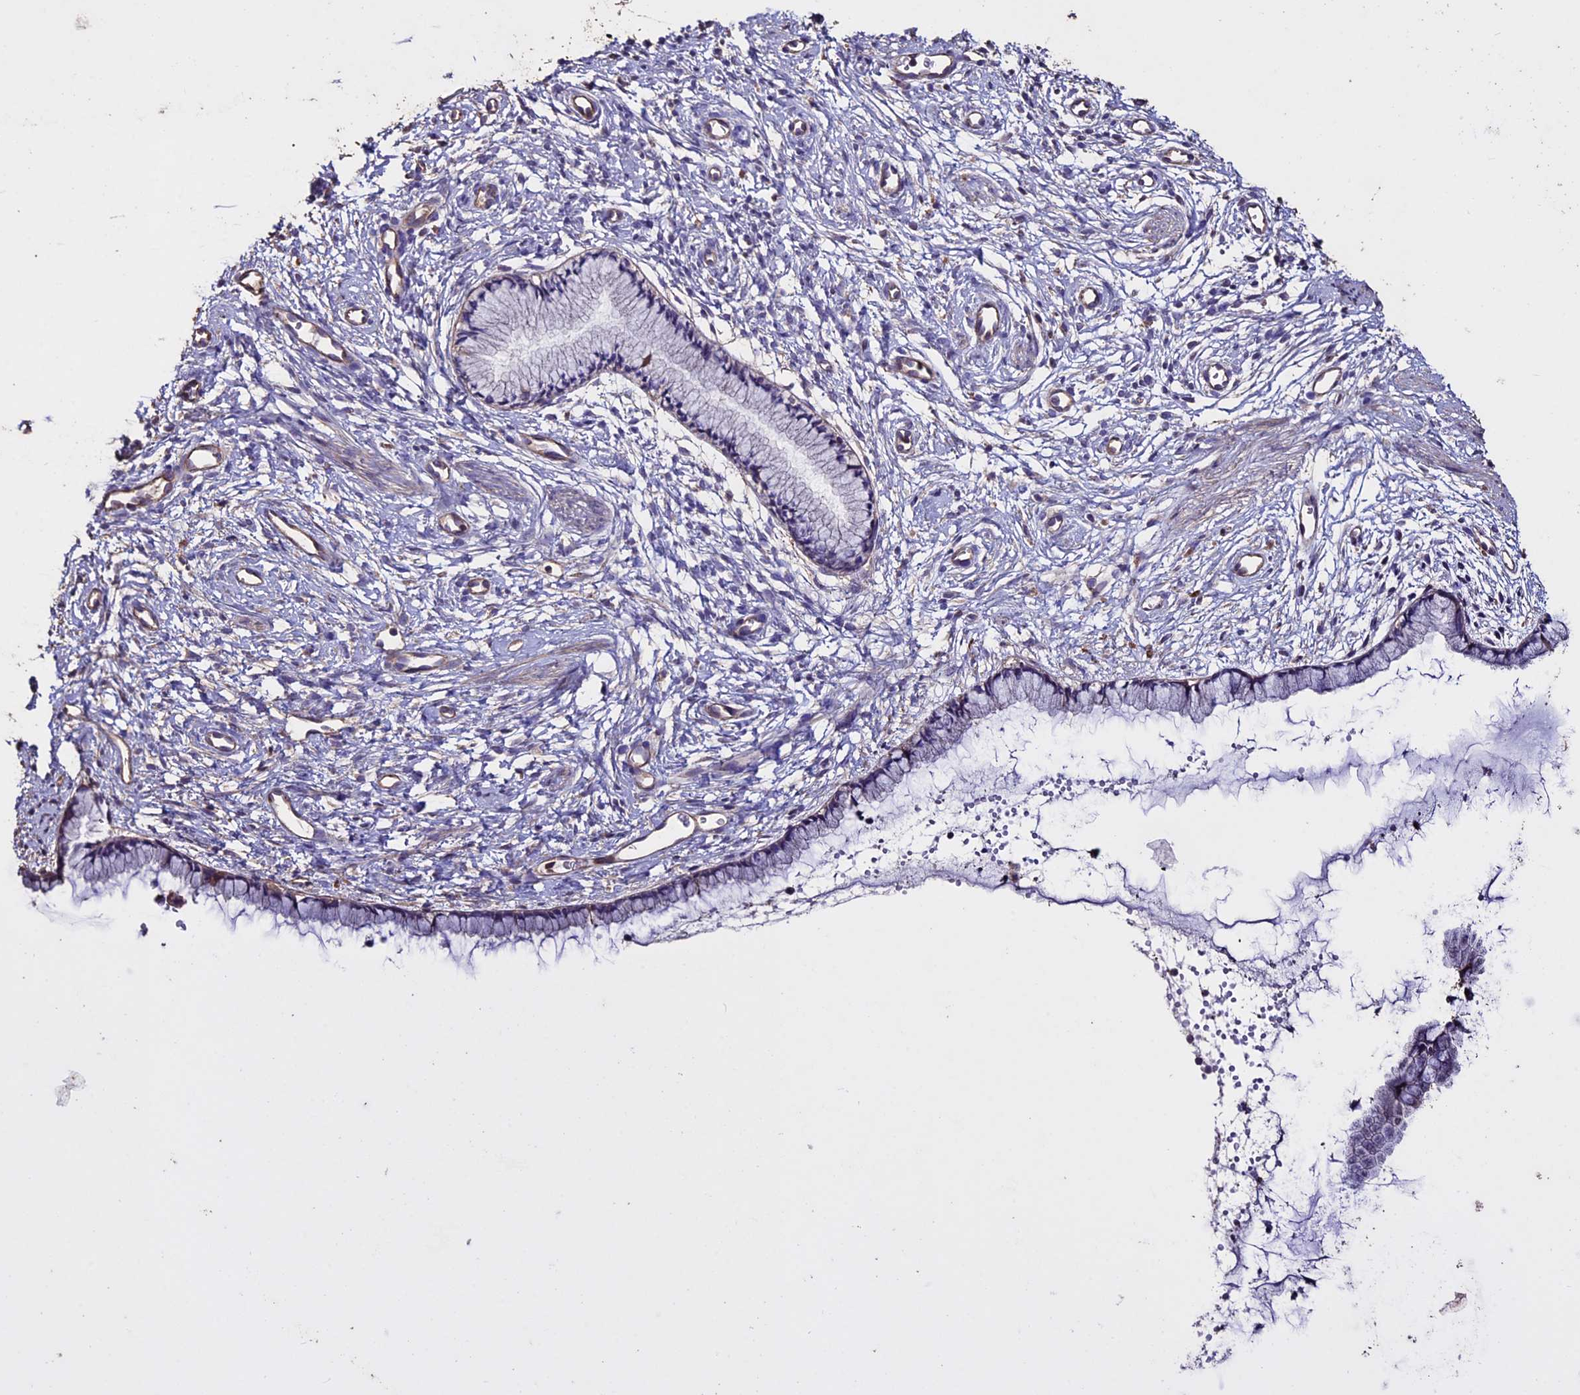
{"staining": {"intensity": "weak", "quantity": "25%-75%", "location": "cytoplasmic/membranous"}, "tissue": "cervix", "cell_type": "Glandular cells", "image_type": "normal", "snomed": [{"axis": "morphology", "description": "Normal tissue, NOS"}, {"axis": "topography", "description": "Cervix"}], "caption": "Benign cervix demonstrates weak cytoplasmic/membranous staining in approximately 25%-75% of glandular cells.", "gene": "USB1", "patient": {"sex": "female", "age": 57}}